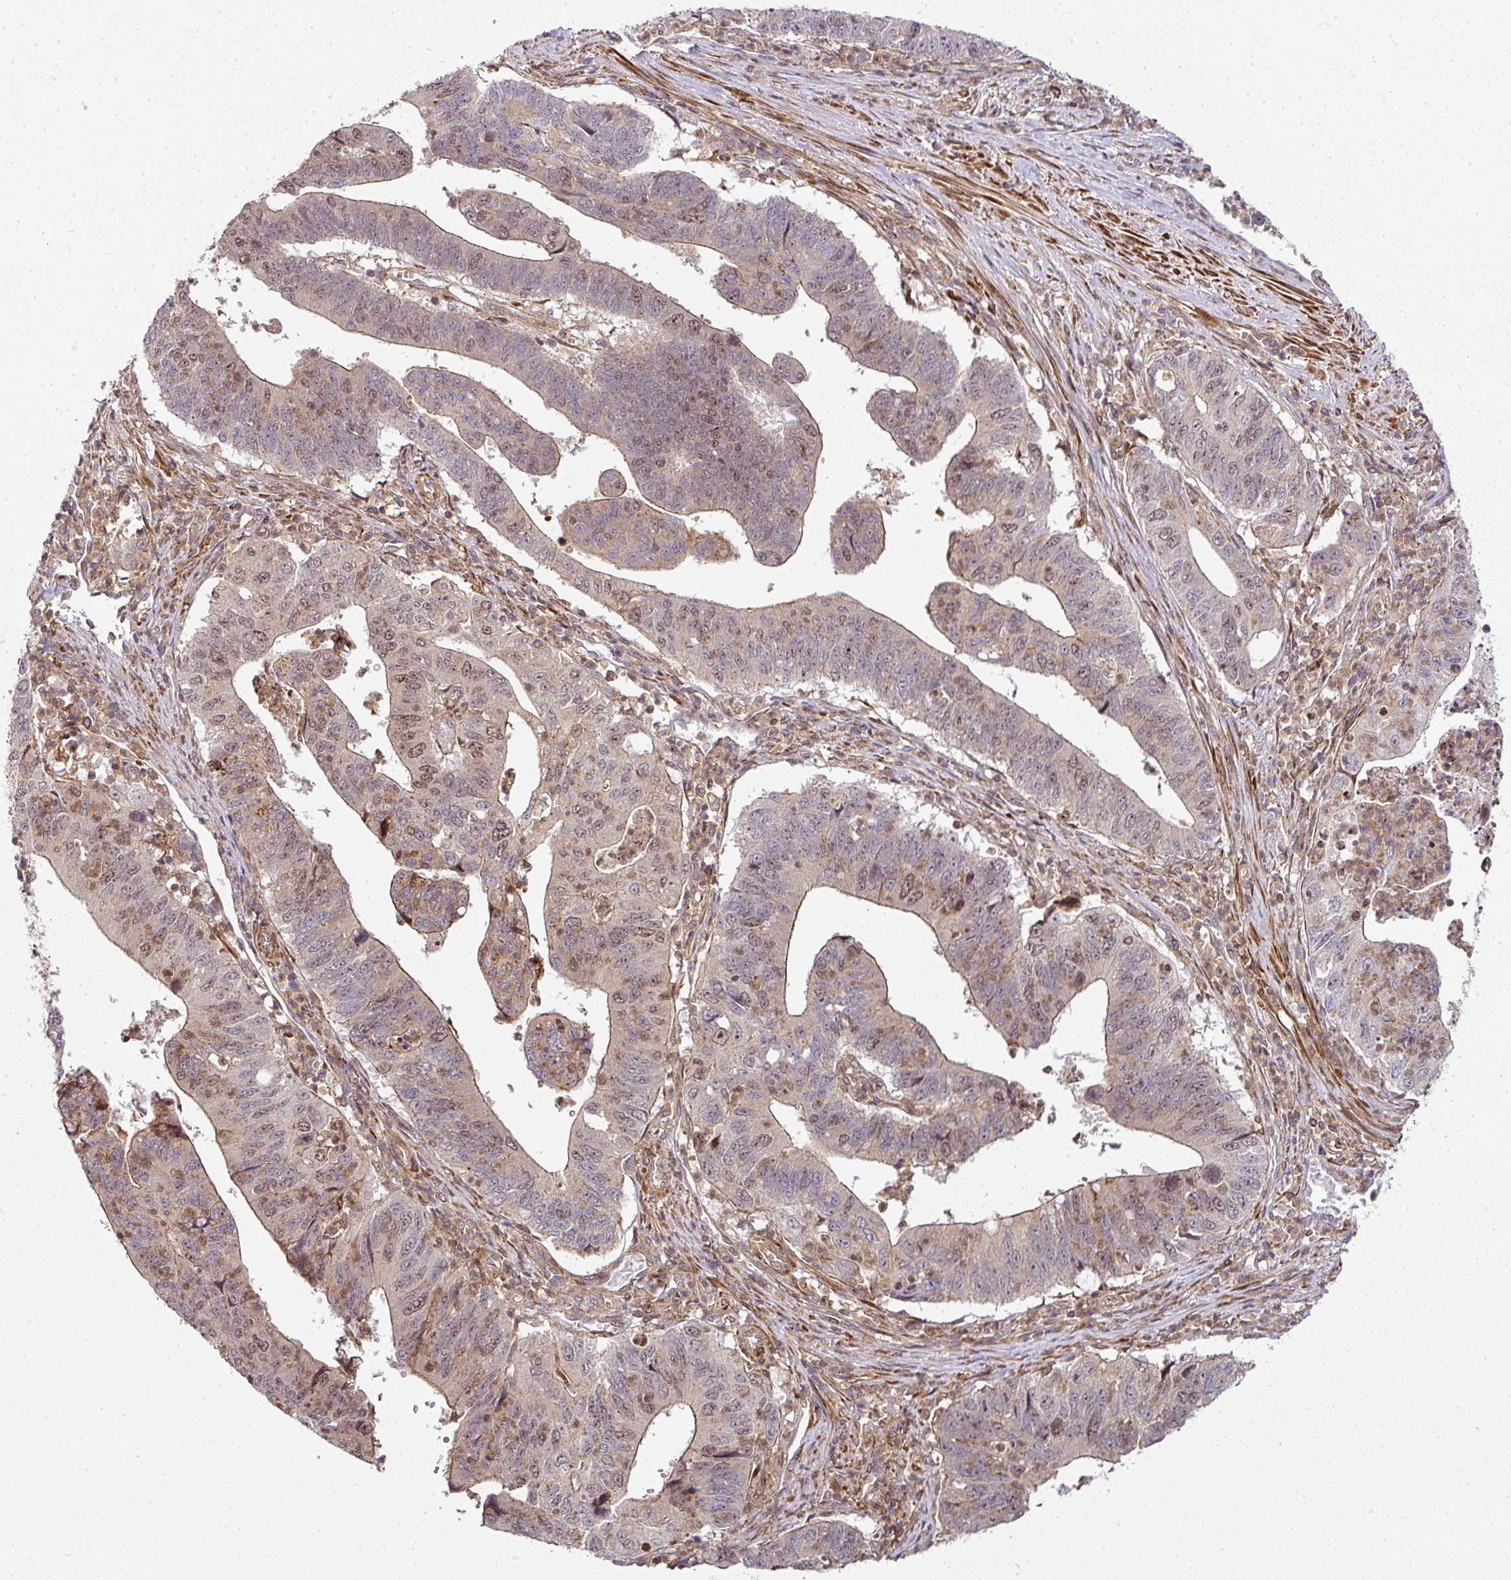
{"staining": {"intensity": "moderate", "quantity": "25%-75%", "location": "nuclear"}, "tissue": "stomach cancer", "cell_type": "Tumor cells", "image_type": "cancer", "snomed": [{"axis": "morphology", "description": "Adenocarcinoma, NOS"}, {"axis": "topography", "description": "Stomach"}], "caption": "Moderate nuclear protein staining is appreciated in approximately 25%-75% of tumor cells in stomach cancer (adenocarcinoma). (IHC, brightfield microscopy, high magnification).", "gene": "ATAT1", "patient": {"sex": "male", "age": 59}}